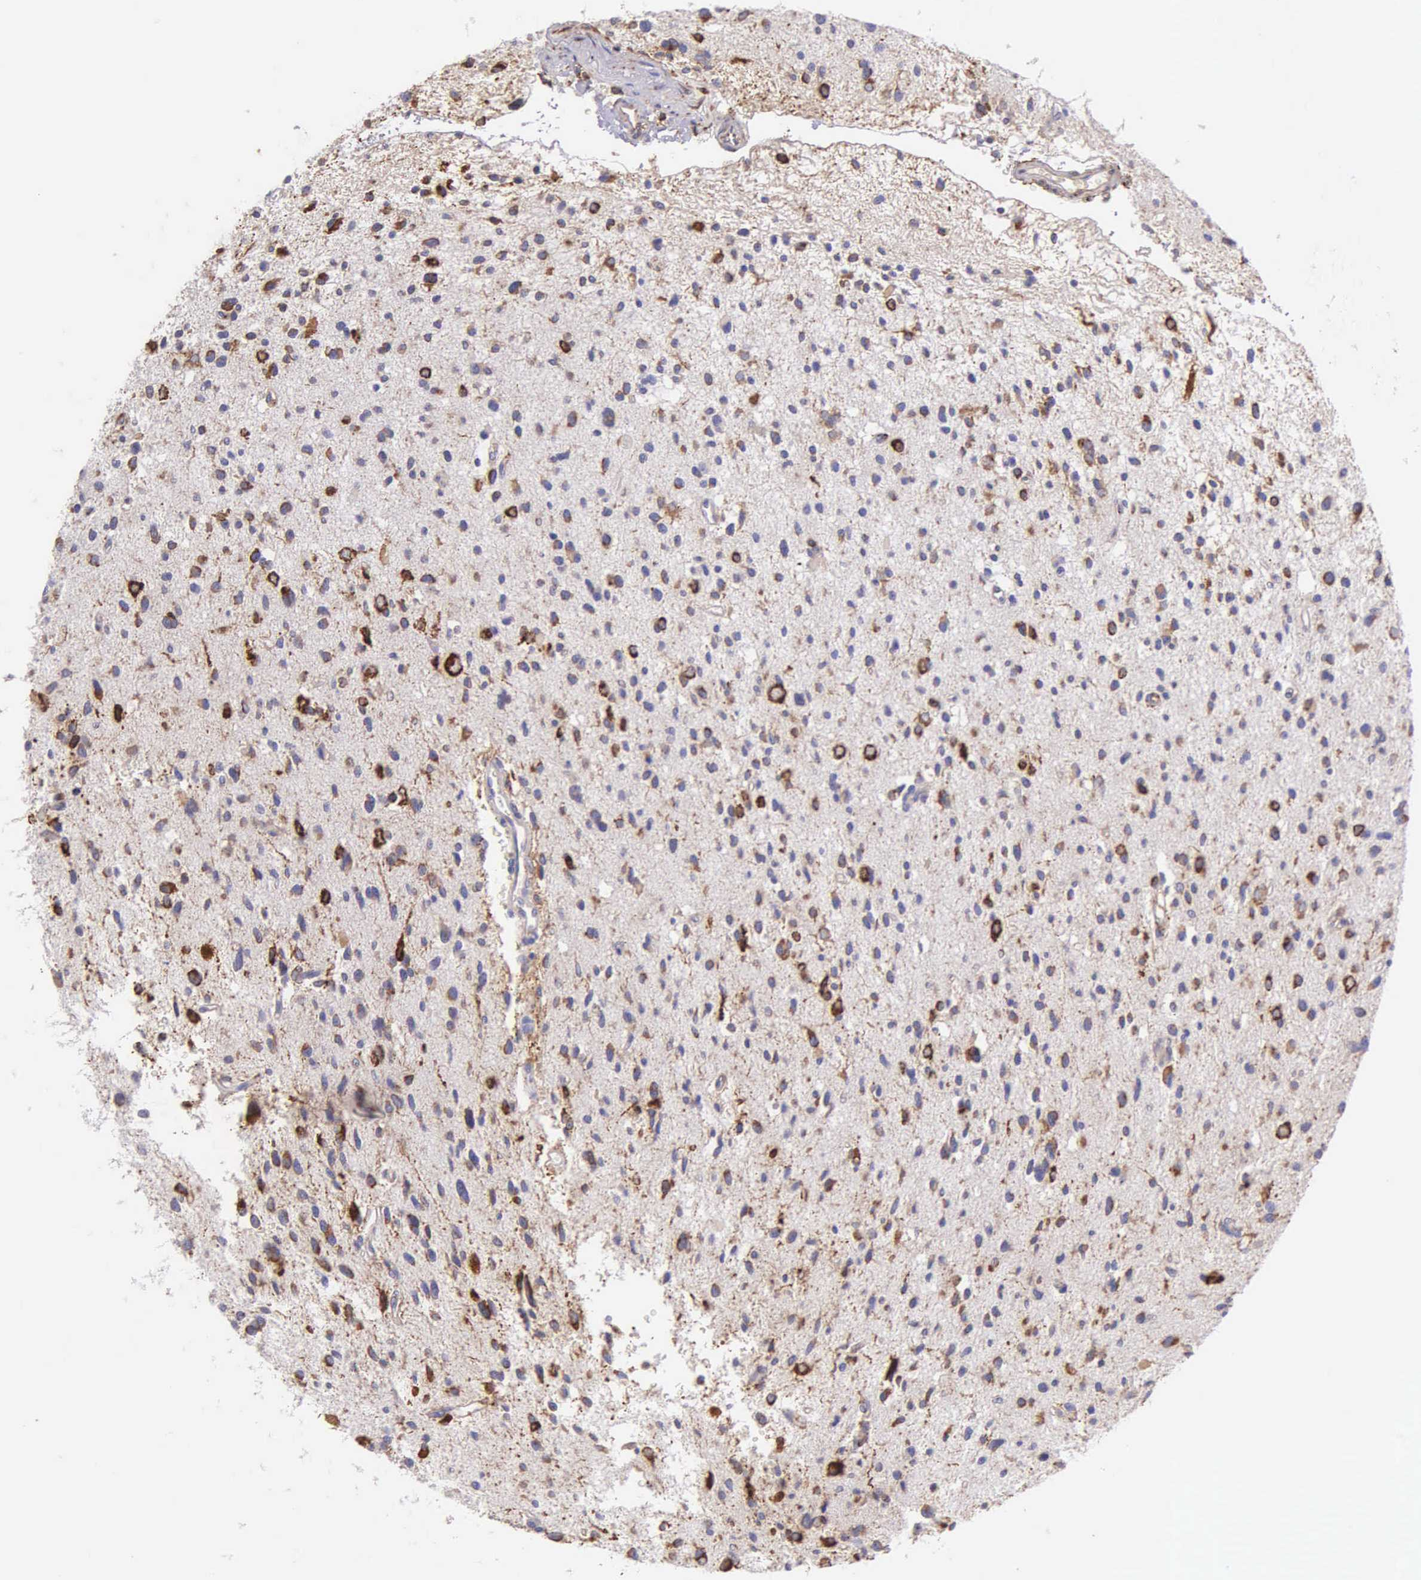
{"staining": {"intensity": "strong", "quantity": ">75%", "location": "cytoplasmic/membranous"}, "tissue": "glioma", "cell_type": "Tumor cells", "image_type": "cancer", "snomed": [{"axis": "morphology", "description": "Glioma, malignant, Low grade"}, {"axis": "topography", "description": "Brain"}], "caption": "Immunohistochemistry photomicrograph of neoplastic tissue: human low-grade glioma (malignant) stained using immunohistochemistry reveals high levels of strong protein expression localized specifically in the cytoplasmic/membranous of tumor cells, appearing as a cytoplasmic/membranous brown color.", "gene": "CKAP4", "patient": {"sex": "female", "age": 46}}